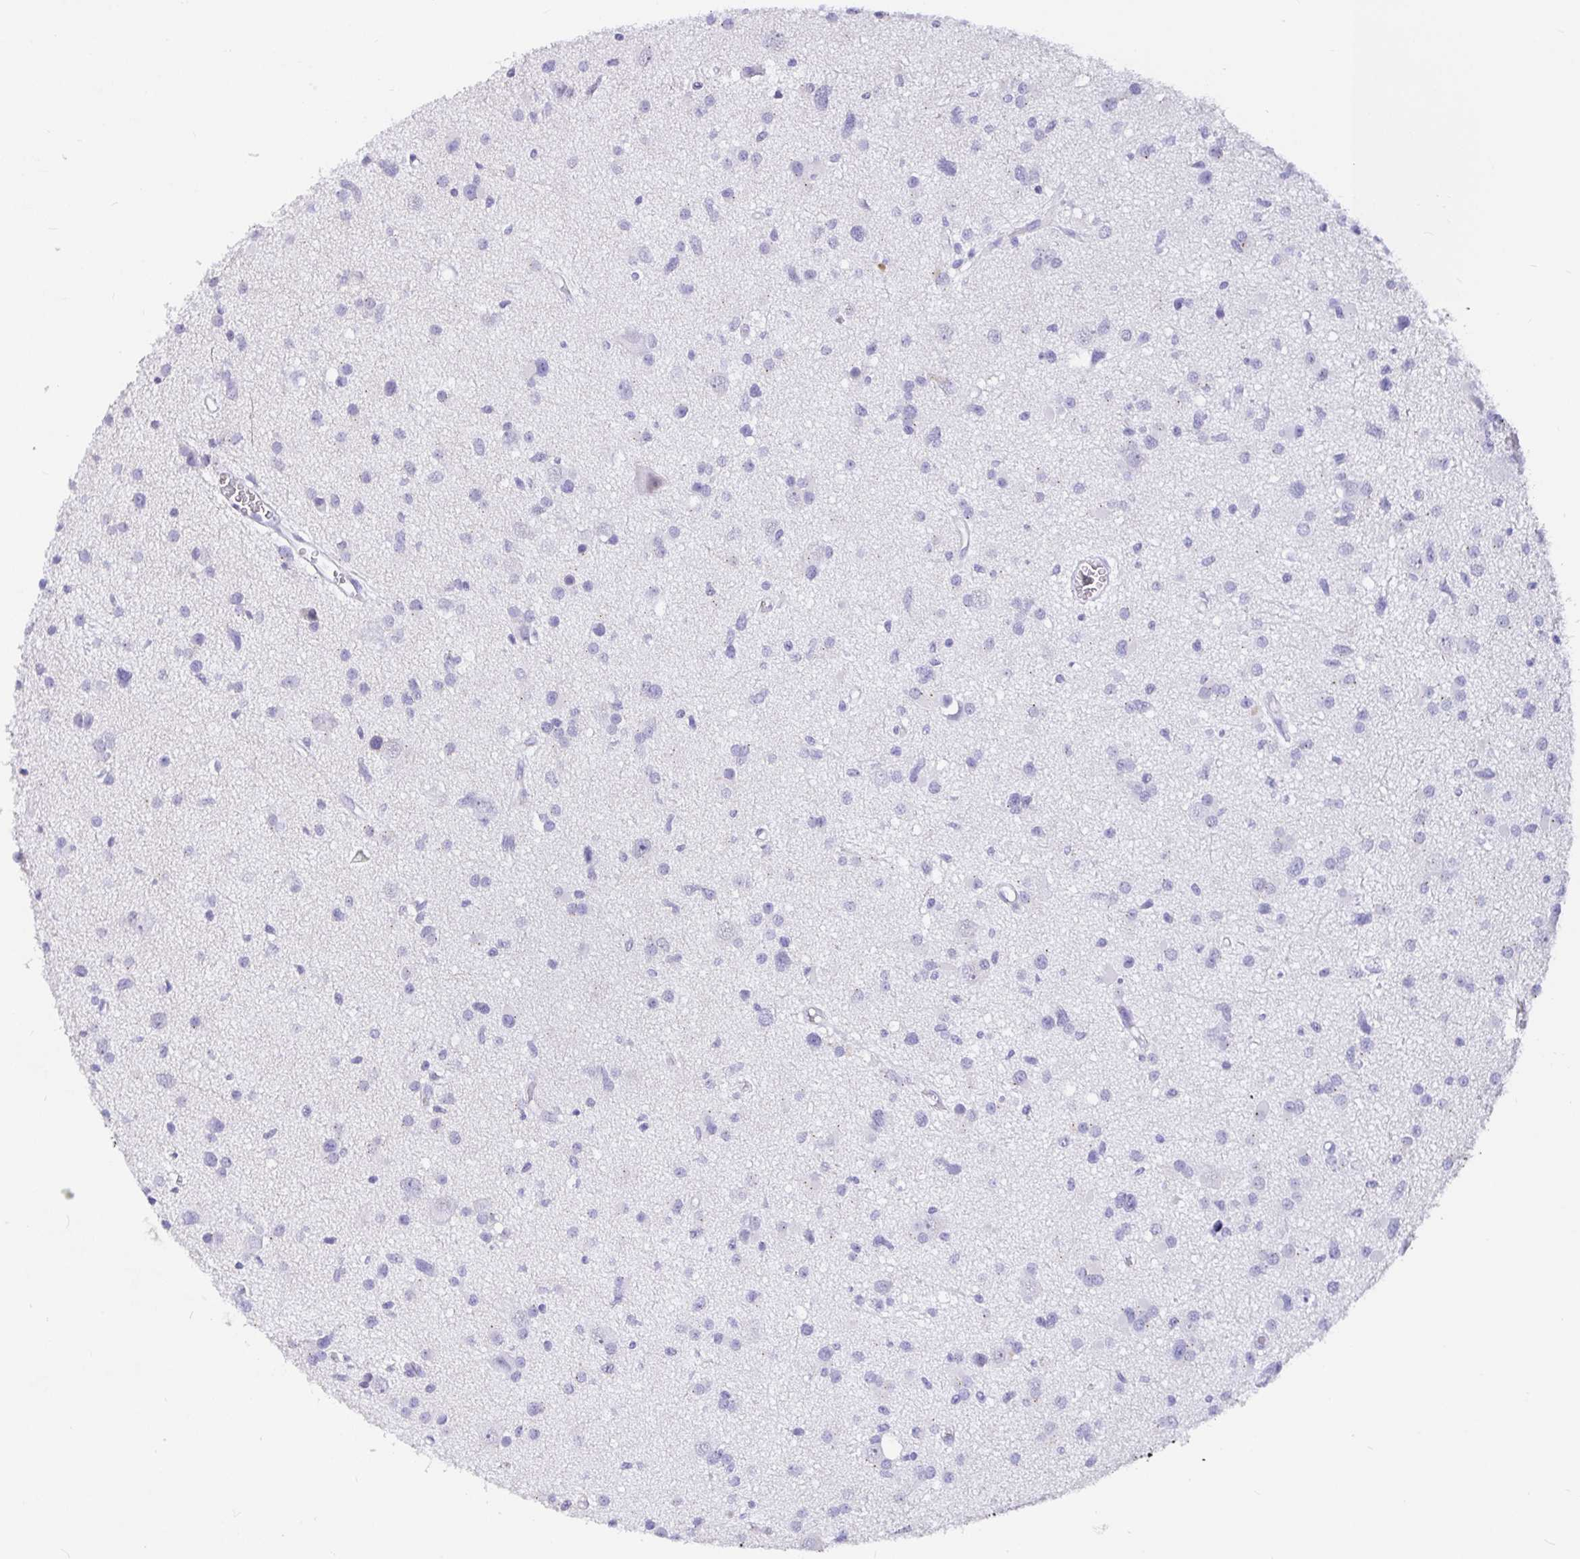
{"staining": {"intensity": "negative", "quantity": "none", "location": "none"}, "tissue": "glioma", "cell_type": "Tumor cells", "image_type": "cancer", "snomed": [{"axis": "morphology", "description": "Glioma, malignant, High grade"}, {"axis": "topography", "description": "Brain"}], "caption": "Malignant glioma (high-grade) was stained to show a protein in brown. There is no significant staining in tumor cells. (Stains: DAB immunohistochemistry with hematoxylin counter stain, Microscopy: brightfield microscopy at high magnification).", "gene": "EZHIP", "patient": {"sex": "male", "age": 54}}